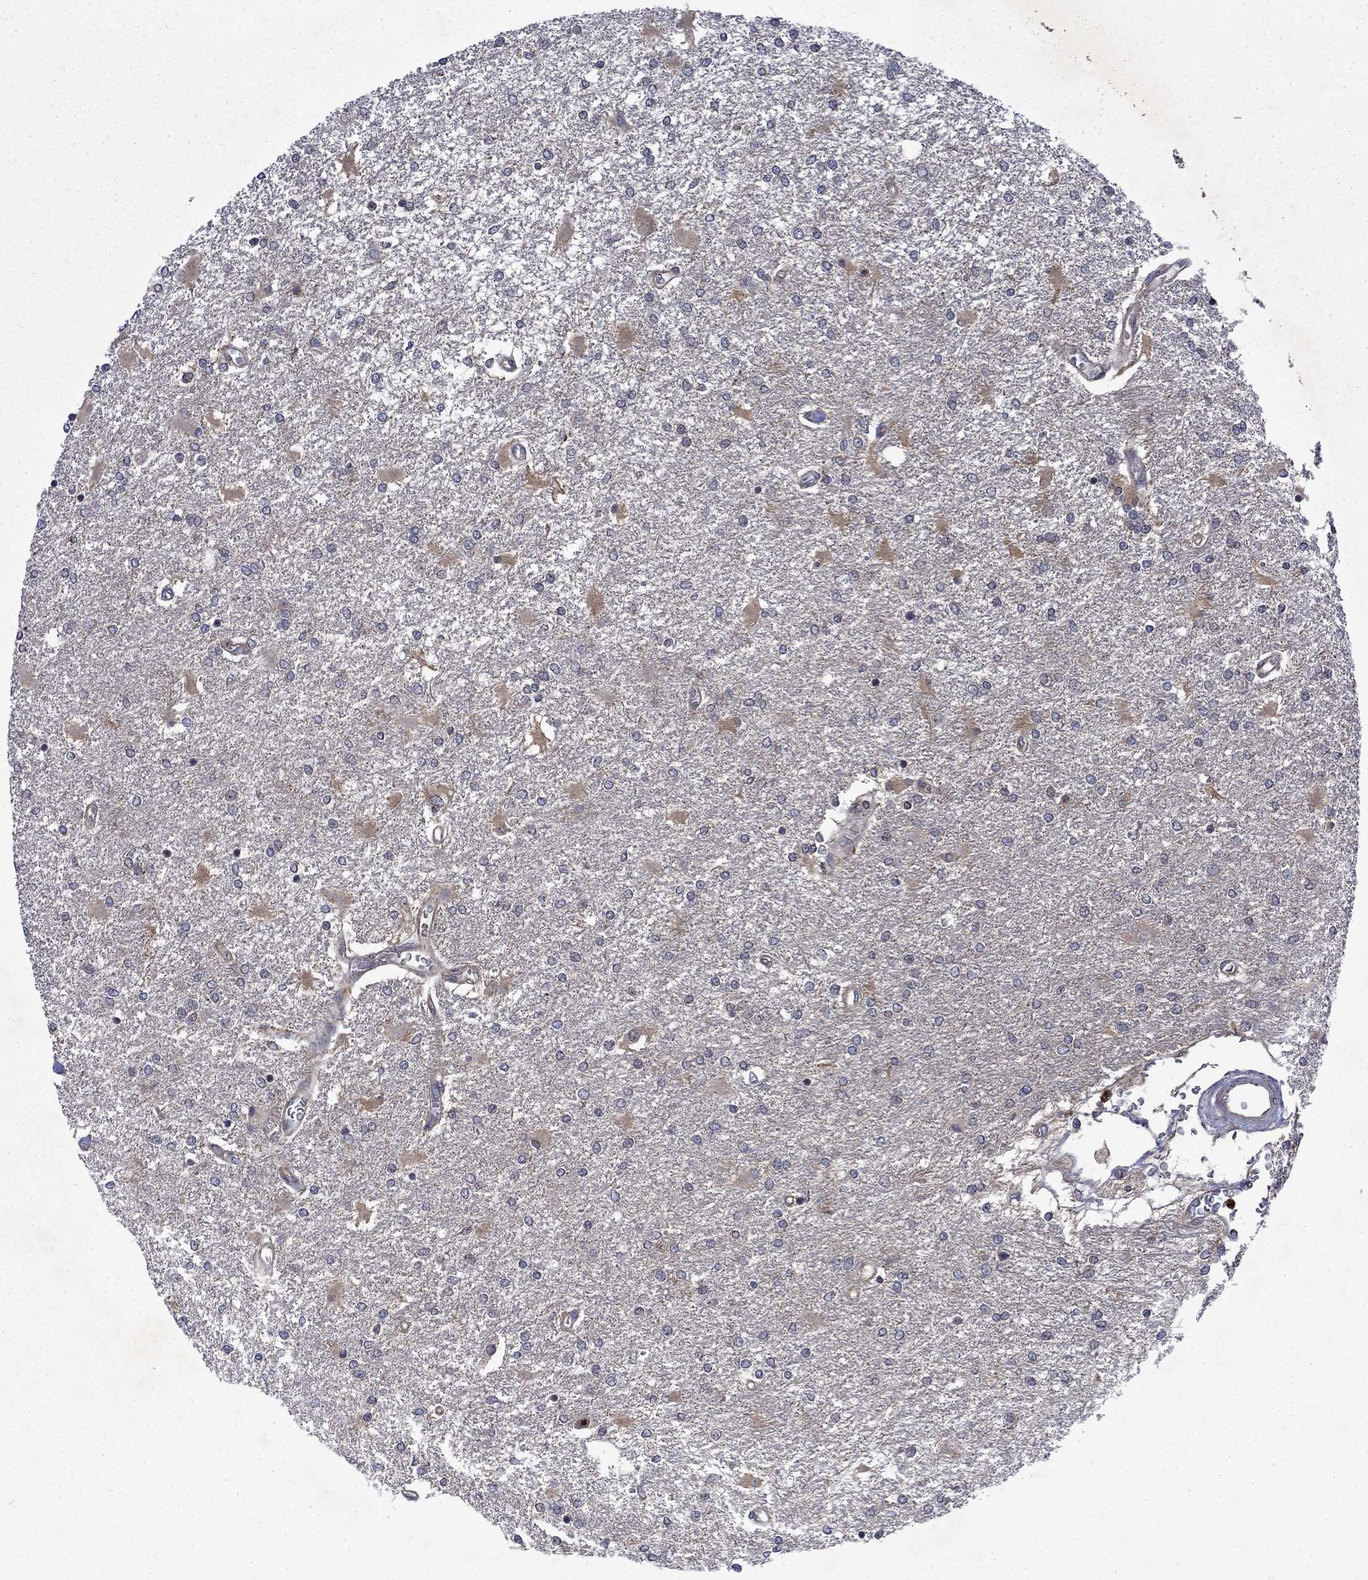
{"staining": {"intensity": "negative", "quantity": "none", "location": "none"}, "tissue": "glioma", "cell_type": "Tumor cells", "image_type": "cancer", "snomed": [{"axis": "morphology", "description": "Glioma, malignant, High grade"}, {"axis": "topography", "description": "Cerebral cortex"}], "caption": "DAB (3,3'-diaminobenzidine) immunohistochemical staining of high-grade glioma (malignant) reveals no significant staining in tumor cells.", "gene": "TMEM33", "patient": {"sex": "male", "age": 79}}